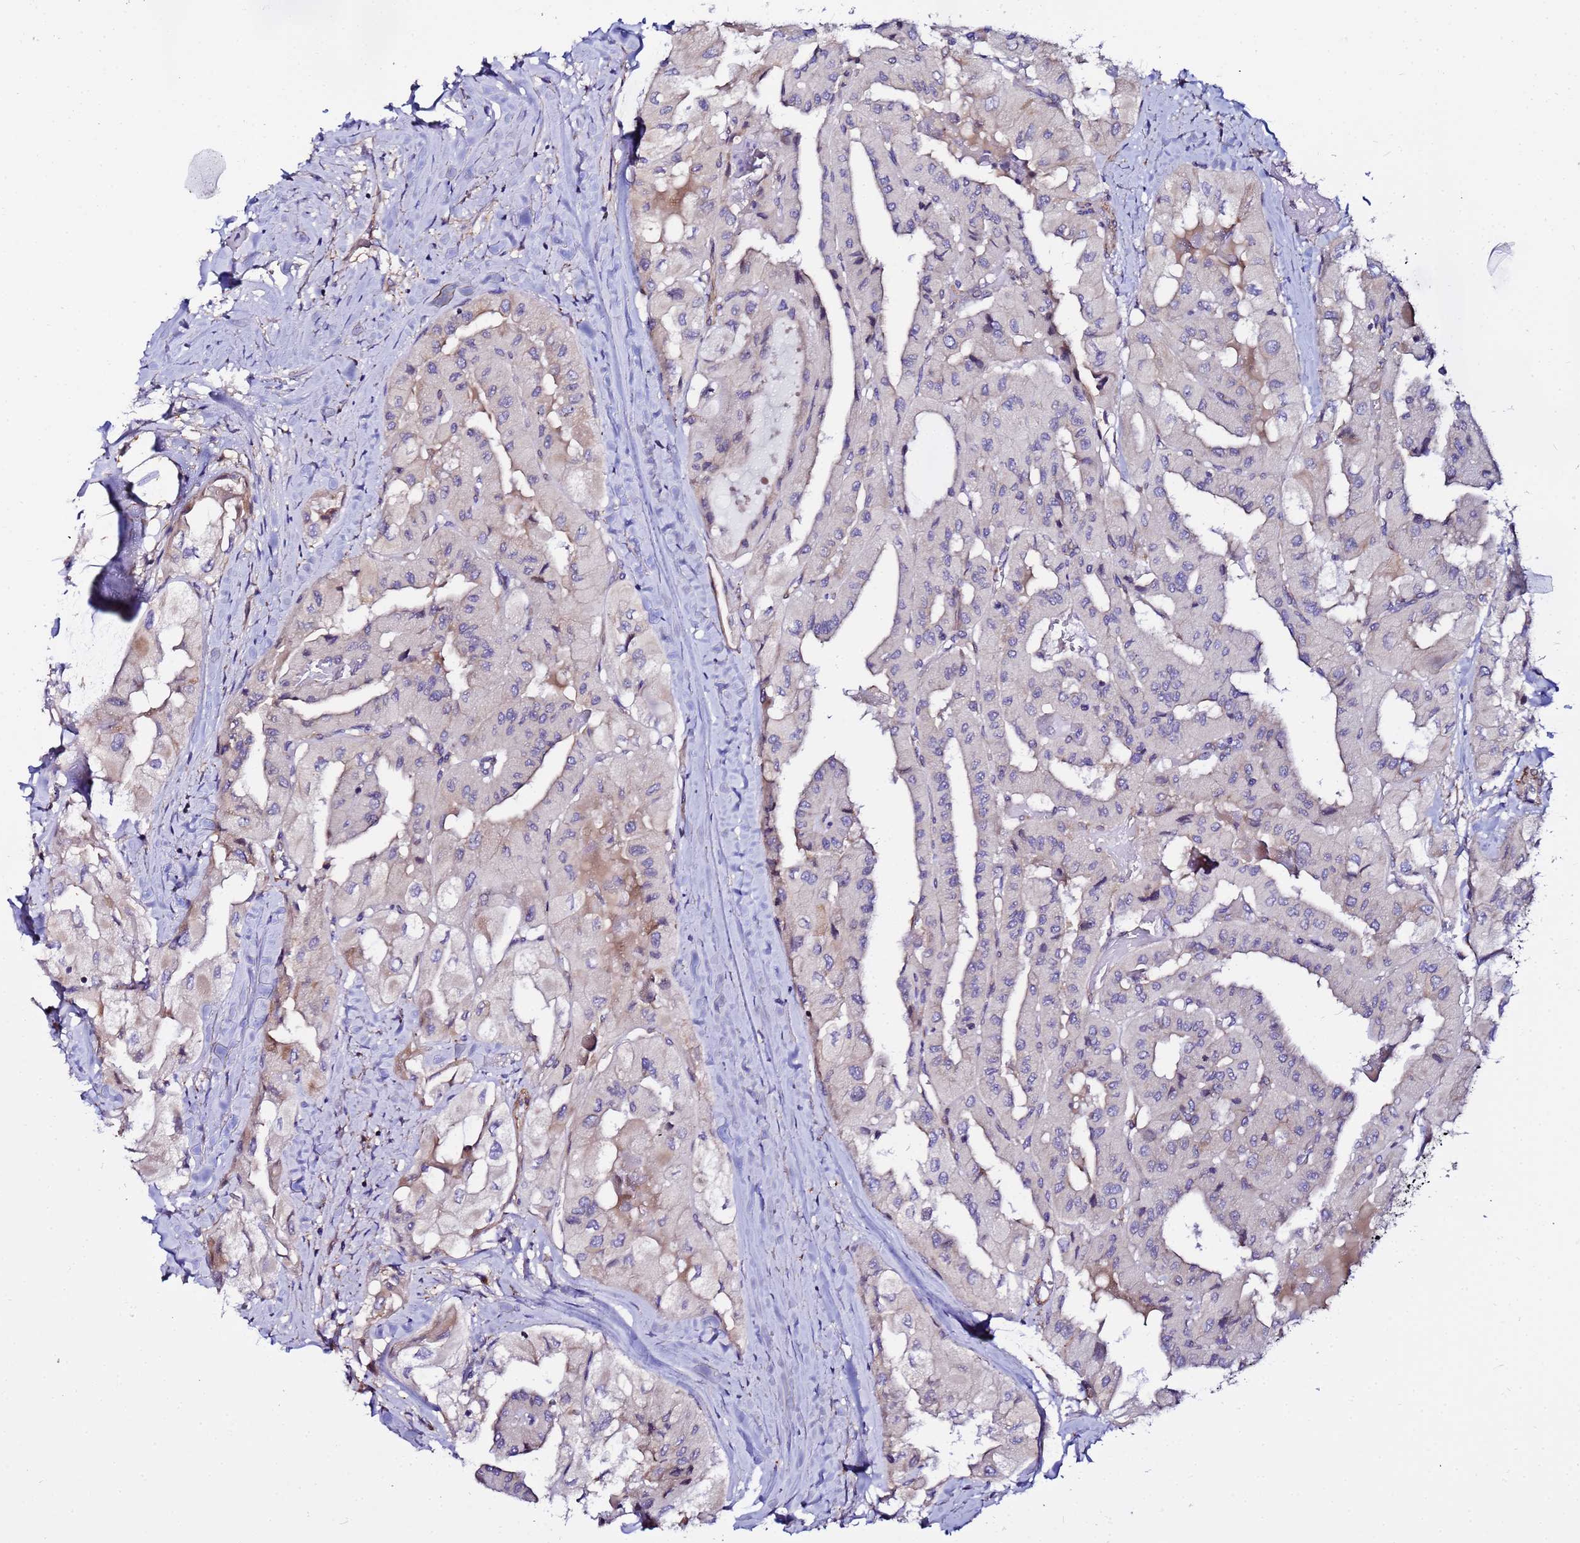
{"staining": {"intensity": "negative", "quantity": "none", "location": "none"}, "tissue": "thyroid cancer", "cell_type": "Tumor cells", "image_type": "cancer", "snomed": [{"axis": "morphology", "description": "Normal tissue, NOS"}, {"axis": "morphology", "description": "Papillary adenocarcinoma, NOS"}, {"axis": "topography", "description": "Thyroid gland"}], "caption": "Protein analysis of thyroid cancer (papillary adenocarcinoma) reveals no significant positivity in tumor cells.", "gene": "JRKL", "patient": {"sex": "female", "age": 59}}